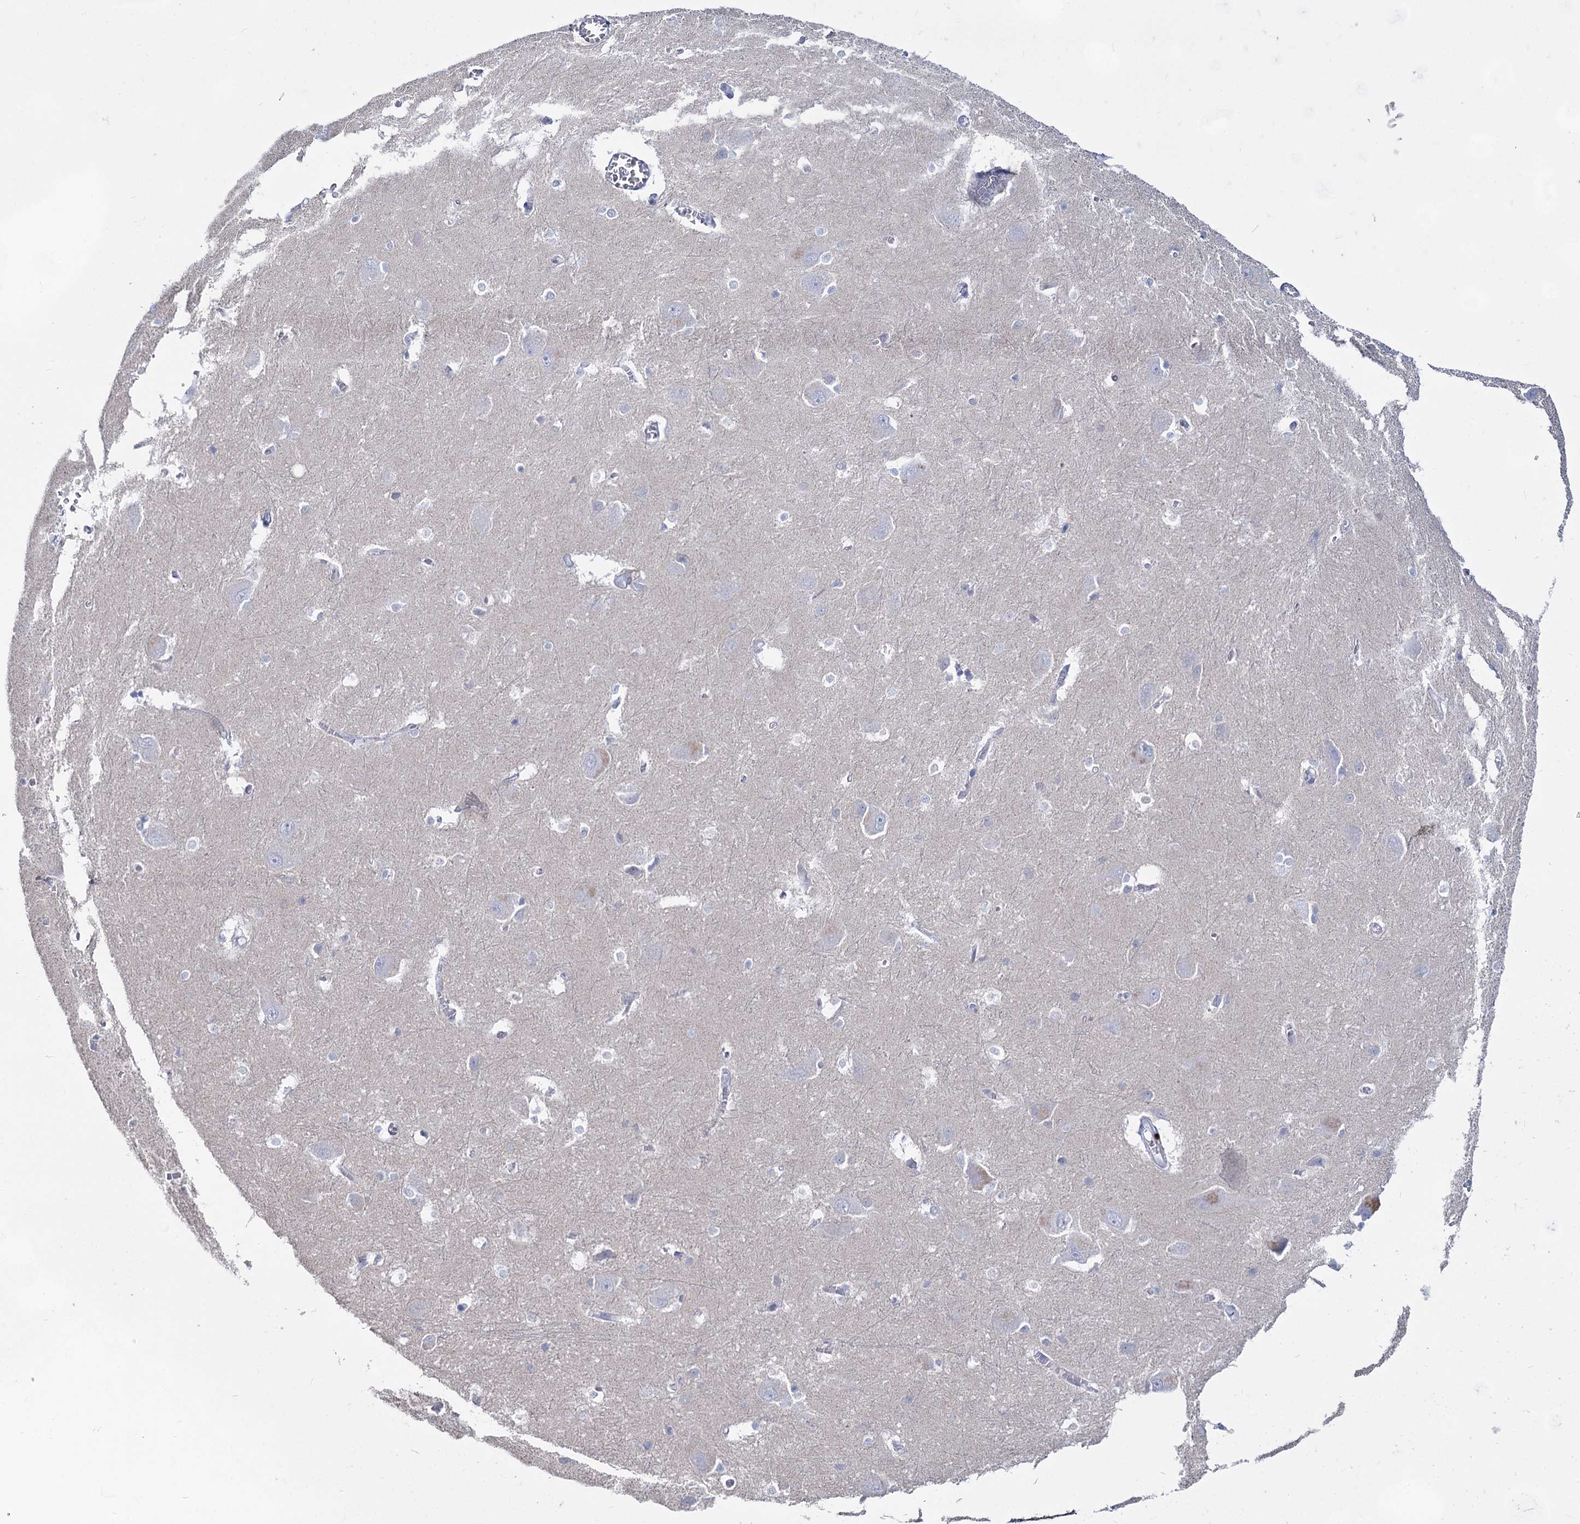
{"staining": {"intensity": "negative", "quantity": "none", "location": "none"}, "tissue": "caudate", "cell_type": "Glial cells", "image_type": "normal", "snomed": [{"axis": "morphology", "description": "Normal tissue, NOS"}, {"axis": "topography", "description": "Lateral ventricle wall"}], "caption": "Immunohistochemistry (IHC) micrograph of benign human caudate stained for a protein (brown), which demonstrates no expression in glial cells.", "gene": "SLC17A2", "patient": {"sex": "male", "age": 37}}